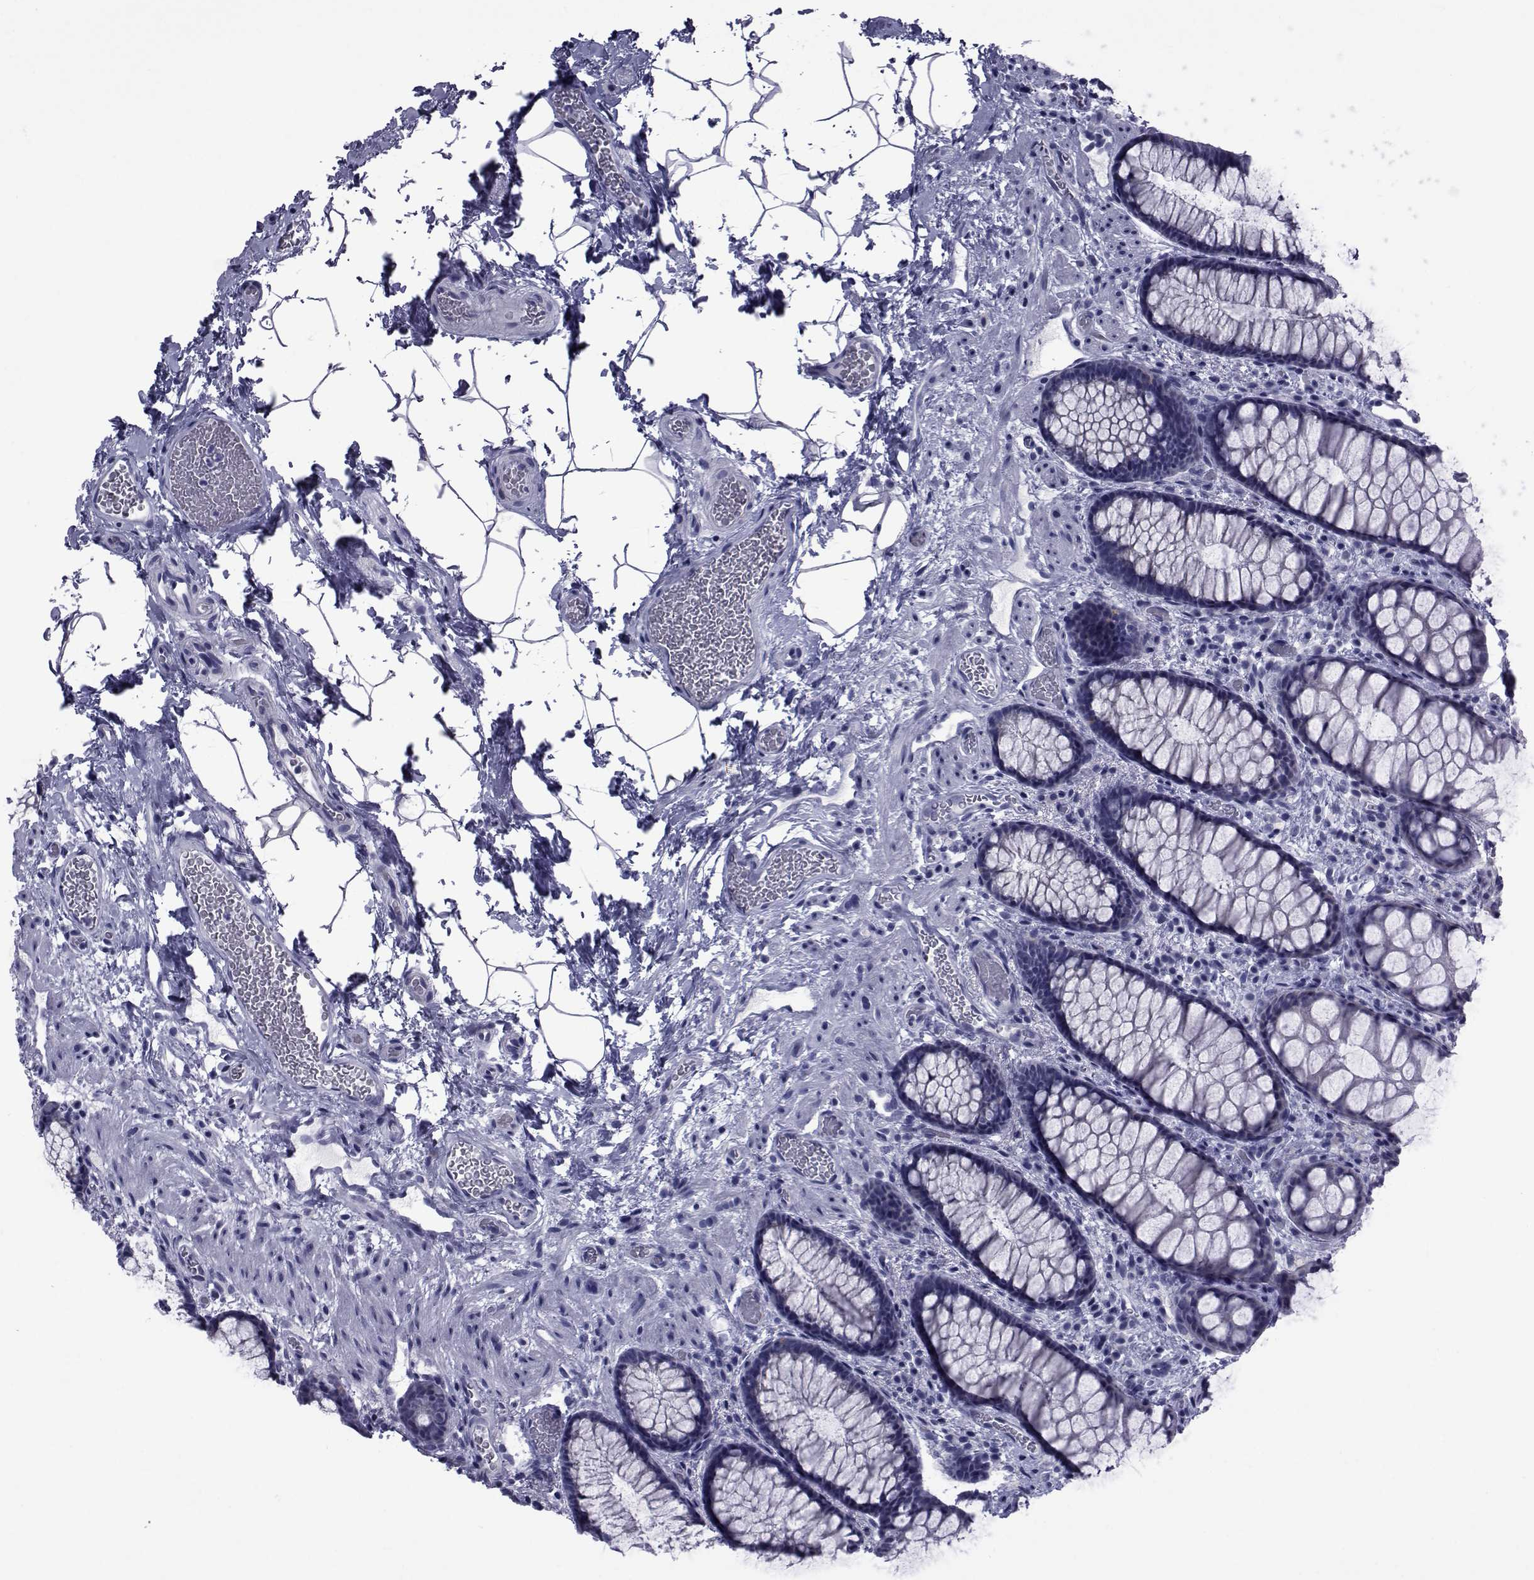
{"staining": {"intensity": "negative", "quantity": "none", "location": "none"}, "tissue": "rectum", "cell_type": "Glandular cells", "image_type": "normal", "snomed": [{"axis": "morphology", "description": "Normal tissue, NOS"}, {"axis": "topography", "description": "Rectum"}], "caption": "The immunohistochemistry photomicrograph has no significant staining in glandular cells of rectum.", "gene": "GKAP1", "patient": {"sex": "female", "age": 62}}